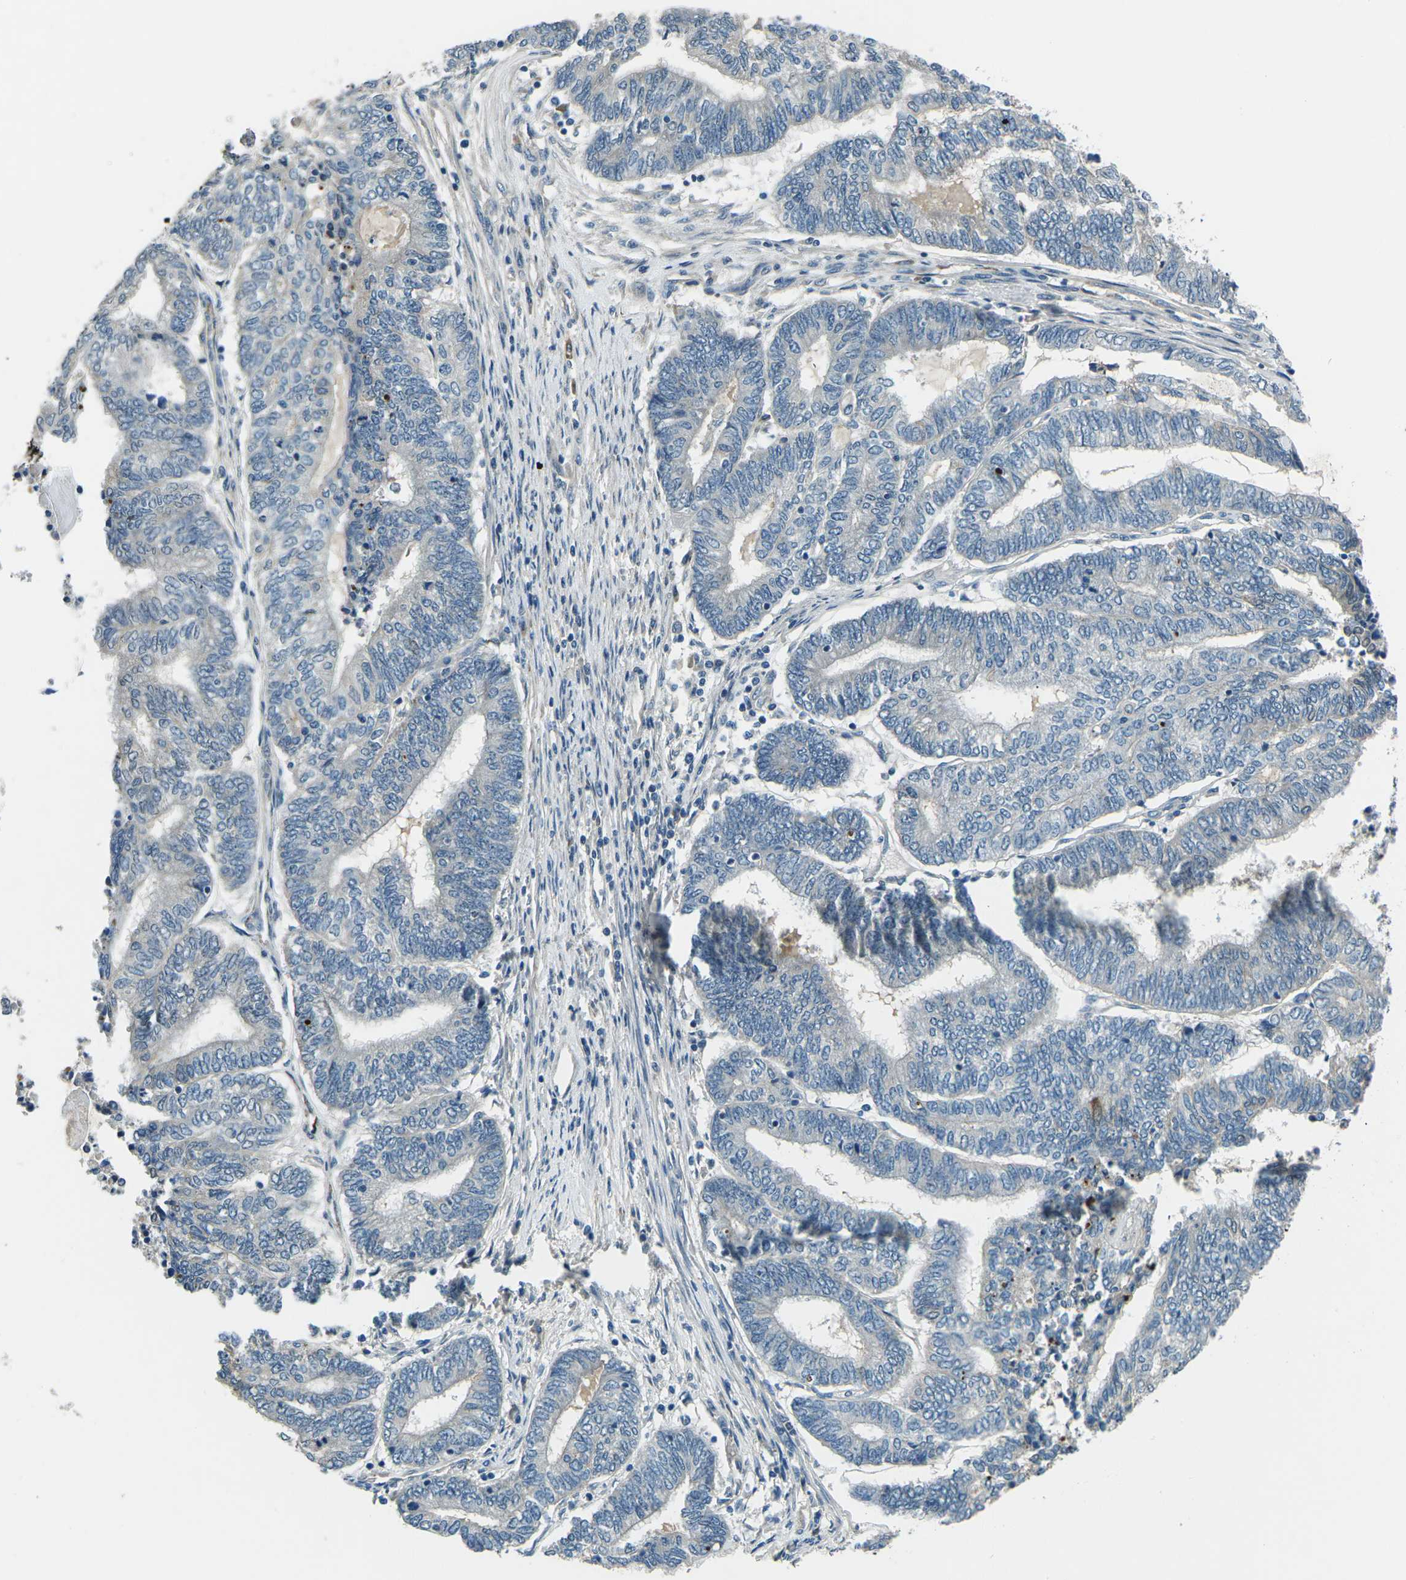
{"staining": {"intensity": "negative", "quantity": "none", "location": "none"}, "tissue": "endometrial cancer", "cell_type": "Tumor cells", "image_type": "cancer", "snomed": [{"axis": "morphology", "description": "Adenocarcinoma, NOS"}, {"axis": "topography", "description": "Uterus"}, {"axis": "topography", "description": "Endometrium"}], "caption": "DAB immunohistochemical staining of endometrial cancer (adenocarcinoma) reveals no significant expression in tumor cells.", "gene": "AFAP1", "patient": {"sex": "female", "age": 70}}